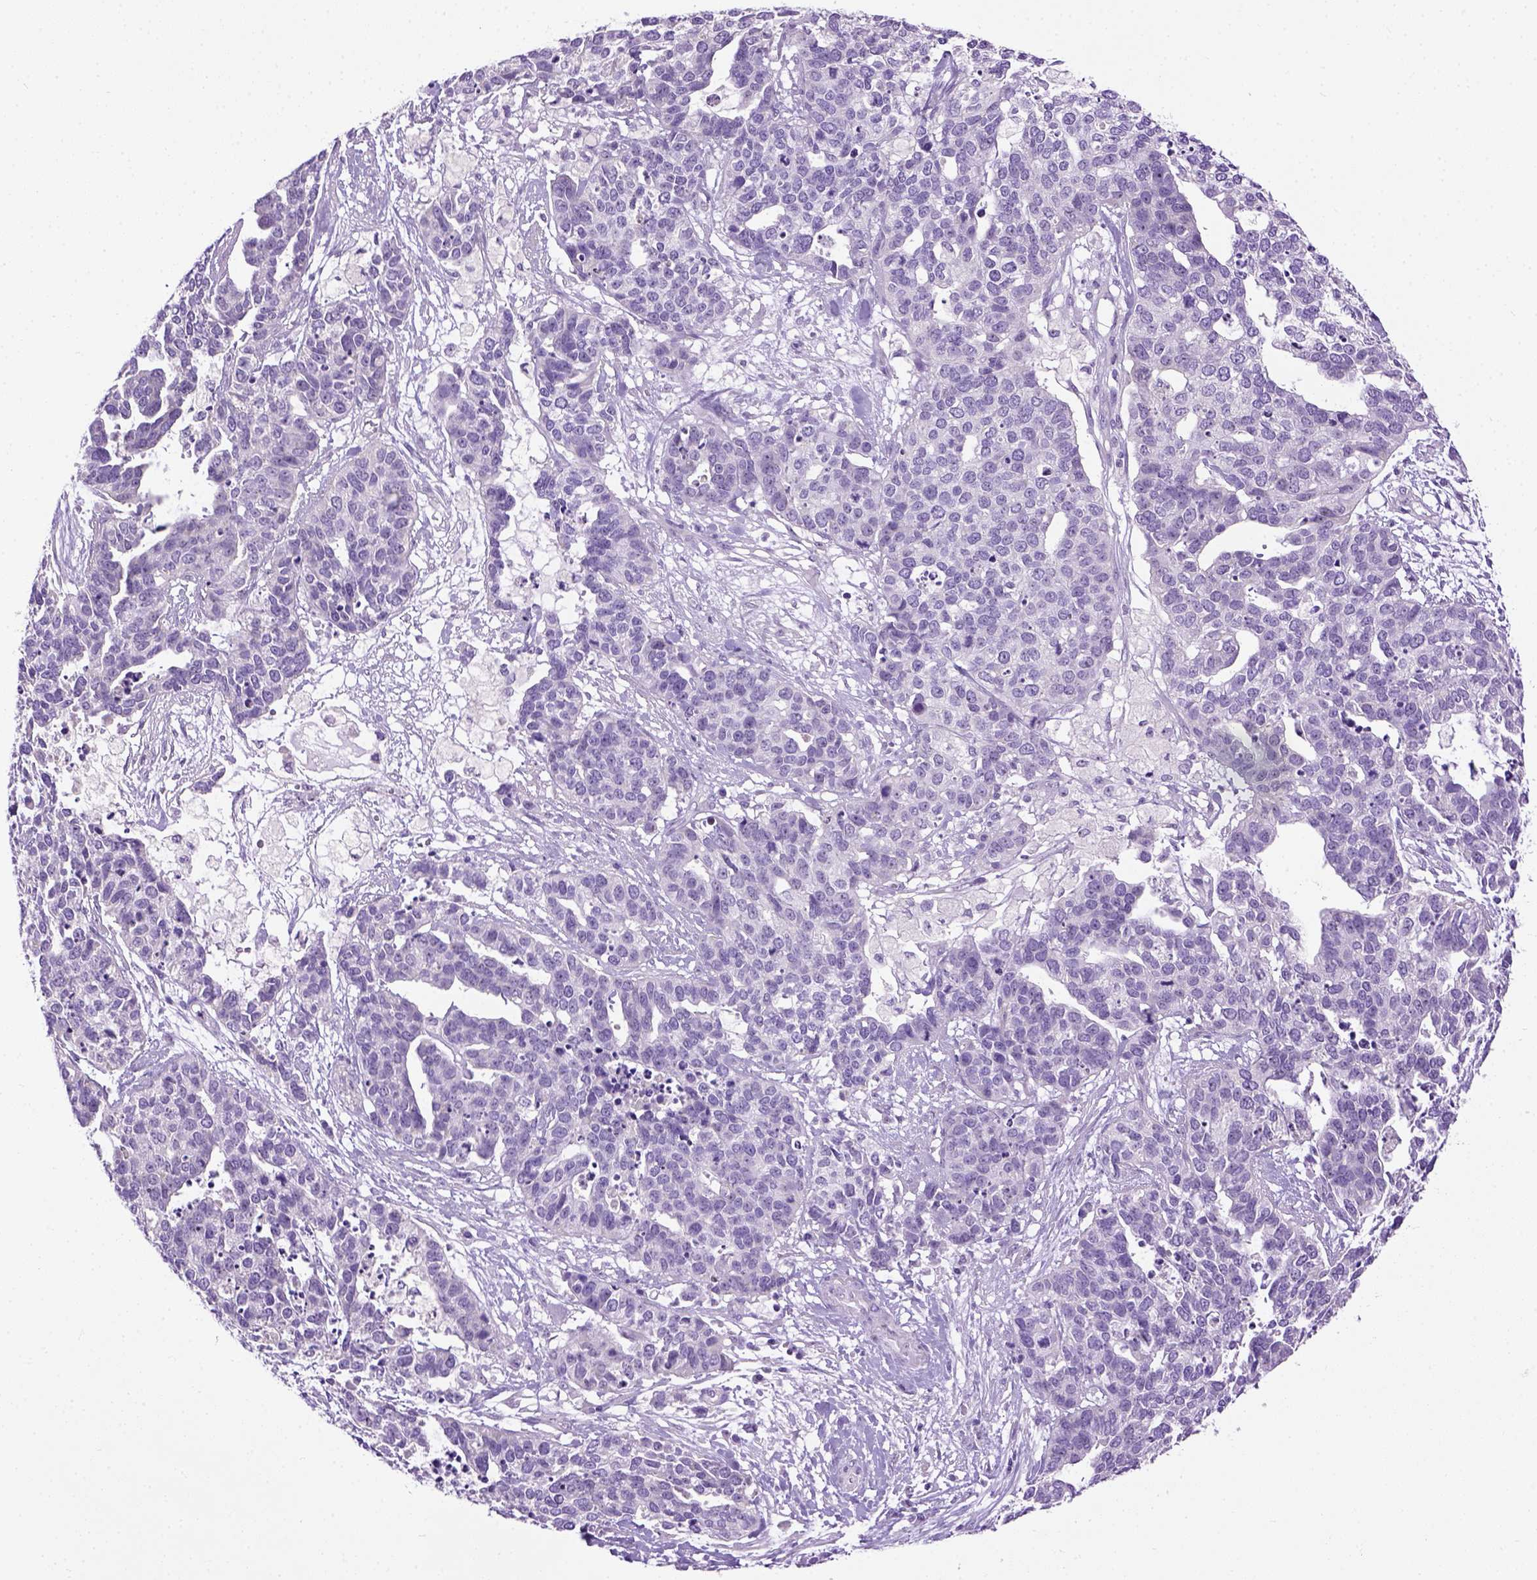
{"staining": {"intensity": "negative", "quantity": "none", "location": "none"}, "tissue": "ovarian cancer", "cell_type": "Tumor cells", "image_type": "cancer", "snomed": [{"axis": "morphology", "description": "Carcinoma, endometroid"}, {"axis": "topography", "description": "Ovary"}], "caption": "Immunohistochemistry (IHC) photomicrograph of human ovarian cancer (endometroid carcinoma) stained for a protein (brown), which shows no positivity in tumor cells.", "gene": "UTP4", "patient": {"sex": "female", "age": 65}}